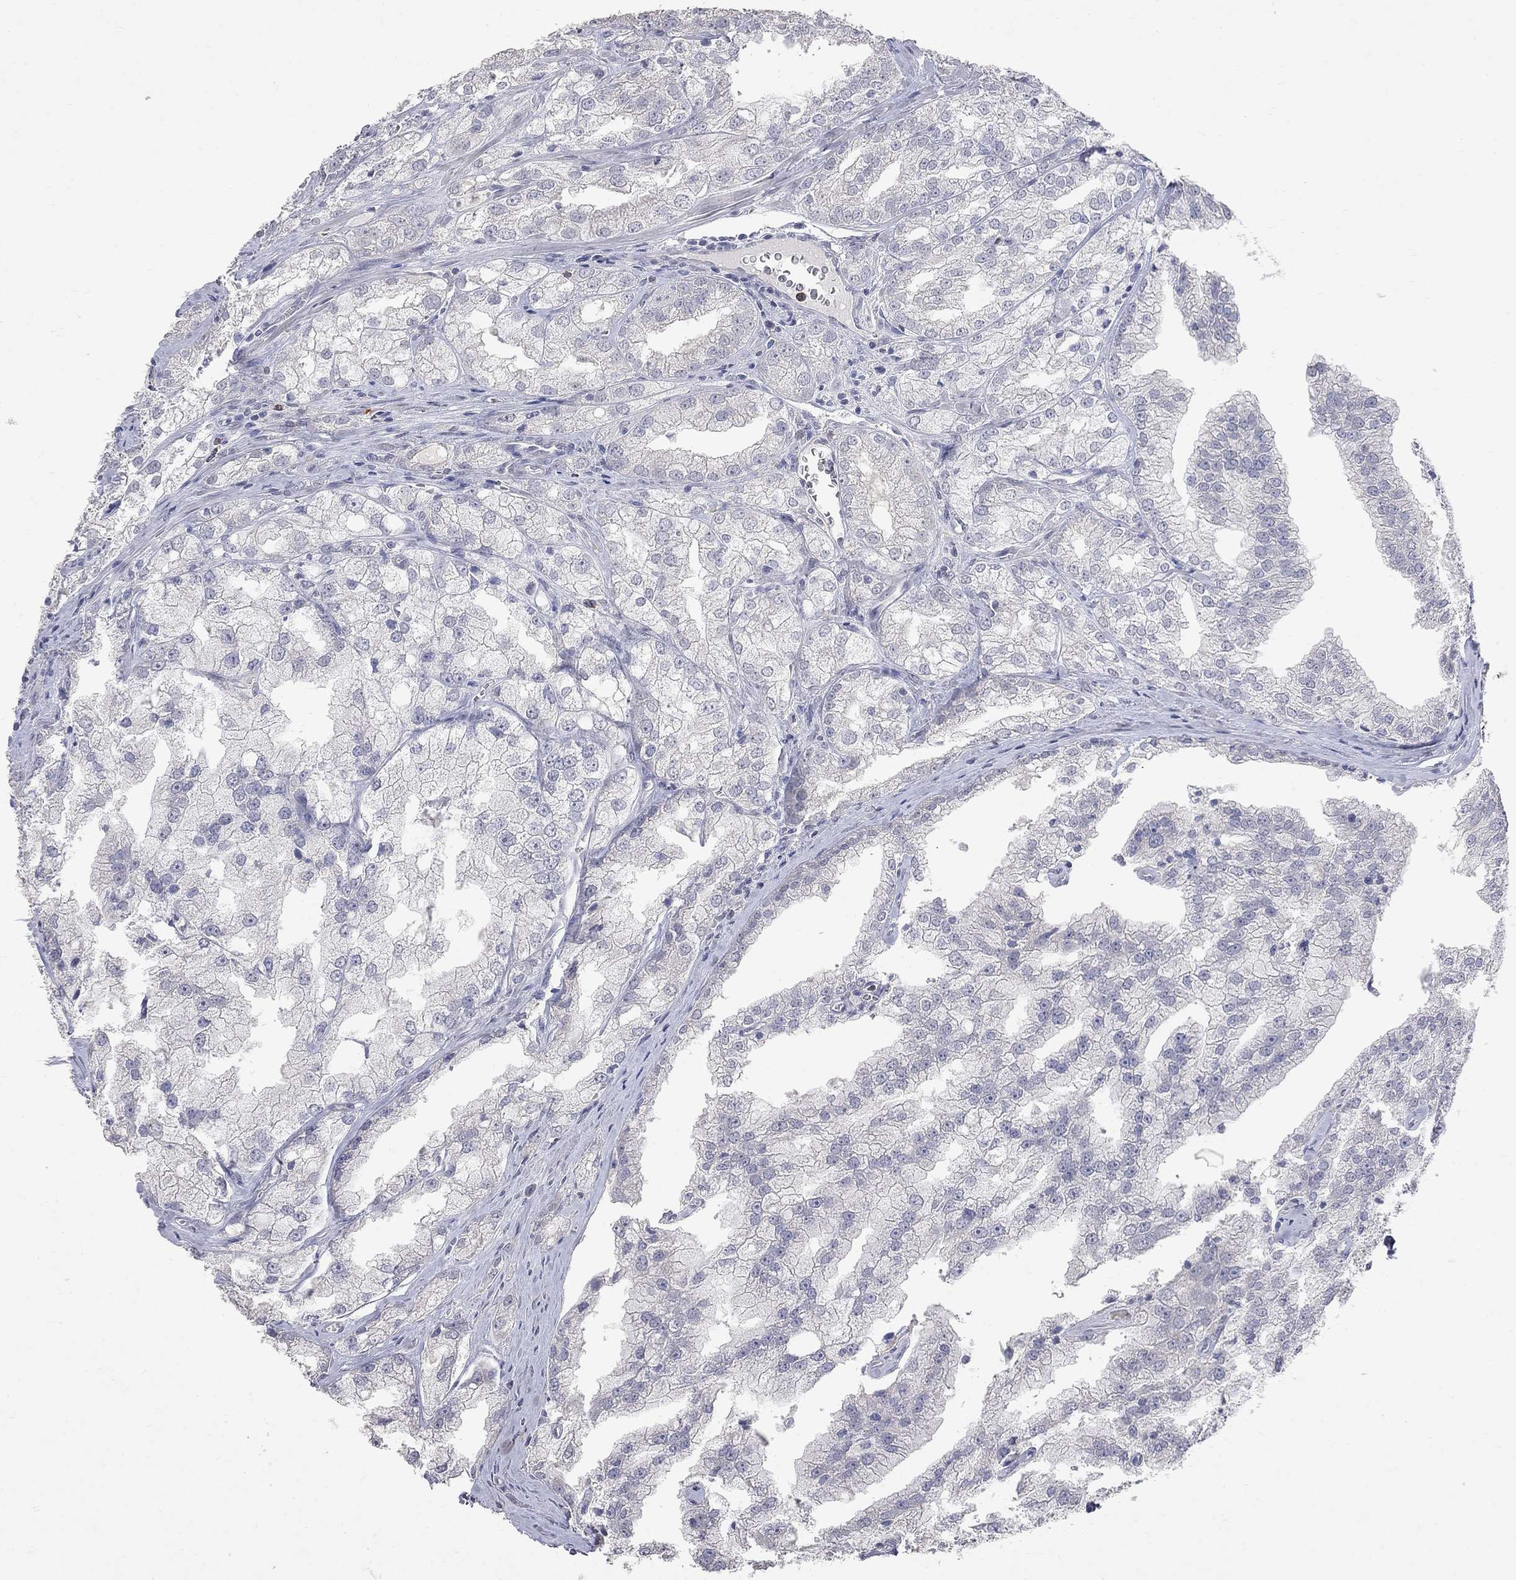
{"staining": {"intensity": "negative", "quantity": "none", "location": "none"}, "tissue": "prostate cancer", "cell_type": "Tumor cells", "image_type": "cancer", "snomed": [{"axis": "morphology", "description": "Adenocarcinoma, NOS"}, {"axis": "topography", "description": "Prostate"}], "caption": "The immunohistochemistry photomicrograph has no significant positivity in tumor cells of adenocarcinoma (prostate) tissue.", "gene": "NOS2", "patient": {"sex": "male", "age": 70}}